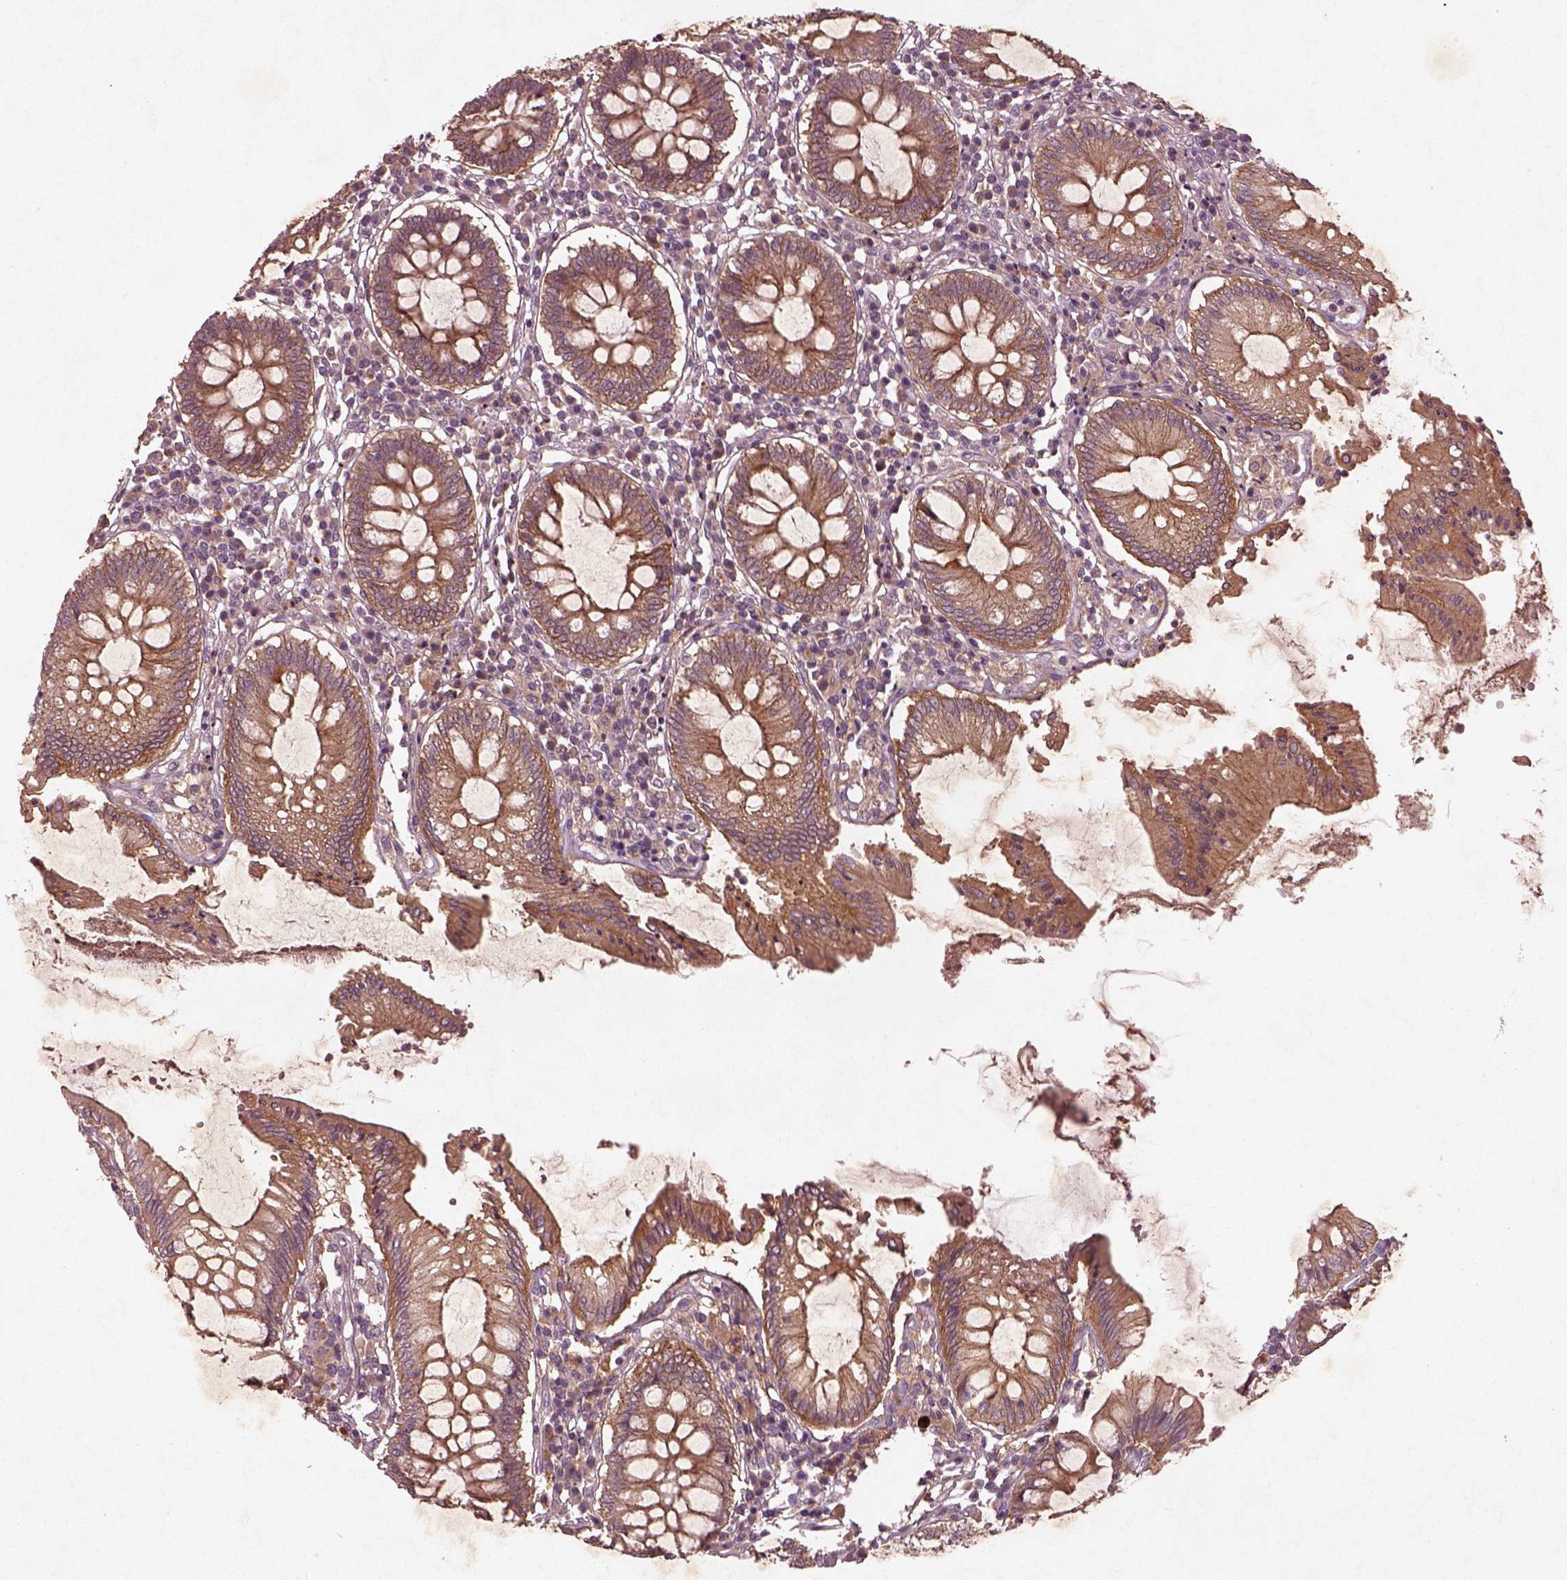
{"staining": {"intensity": "moderate", "quantity": ">75%", "location": "cytoplasmic/membranous"}, "tissue": "colon", "cell_type": "Endothelial cells", "image_type": "normal", "snomed": [{"axis": "morphology", "description": "Normal tissue, NOS"}, {"axis": "morphology", "description": "Adenocarcinoma, NOS"}, {"axis": "topography", "description": "Colon"}], "caption": "A brown stain shows moderate cytoplasmic/membranous expression of a protein in endothelial cells of normal human colon. The staining is performed using DAB brown chromogen to label protein expression. The nuclei are counter-stained blue using hematoxylin.", "gene": "FAM234A", "patient": {"sex": "male", "age": 83}}